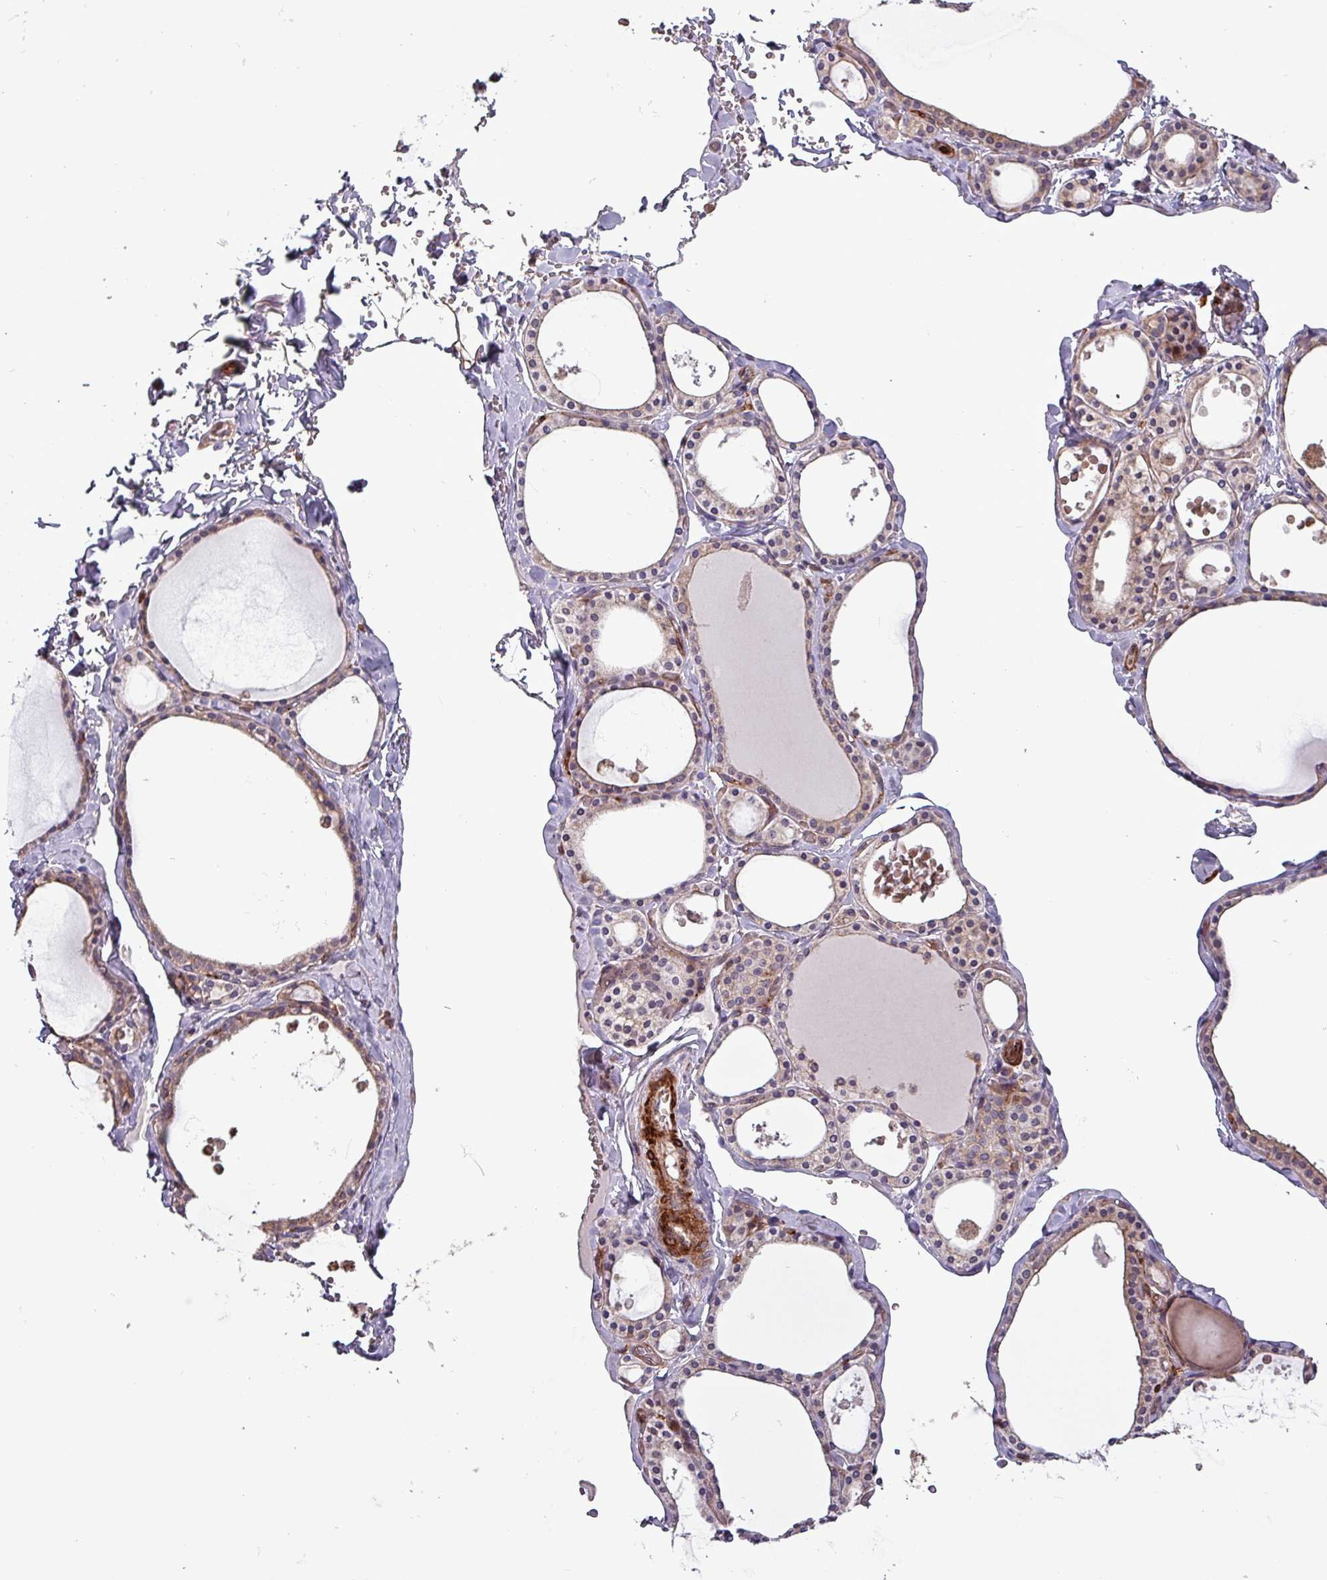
{"staining": {"intensity": "weak", "quantity": "25%-75%", "location": "cytoplasmic/membranous"}, "tissue": "thyroid gland", "cell_type": "Glandular cells", "image_type": "normal", "snomed": [{"axis": "morphology", "description": "Normal tissue, NOS"}, {"axis": "topography", "description": "Thyroid gland"}], "caption": "A histopathology image of thyroid gland stained for a protein demonstrates weak cytoplasmic/membranous brown staining in glandular cells.", "gene": "TPRA1", "patient": {"sex": "male", "age": 56}}